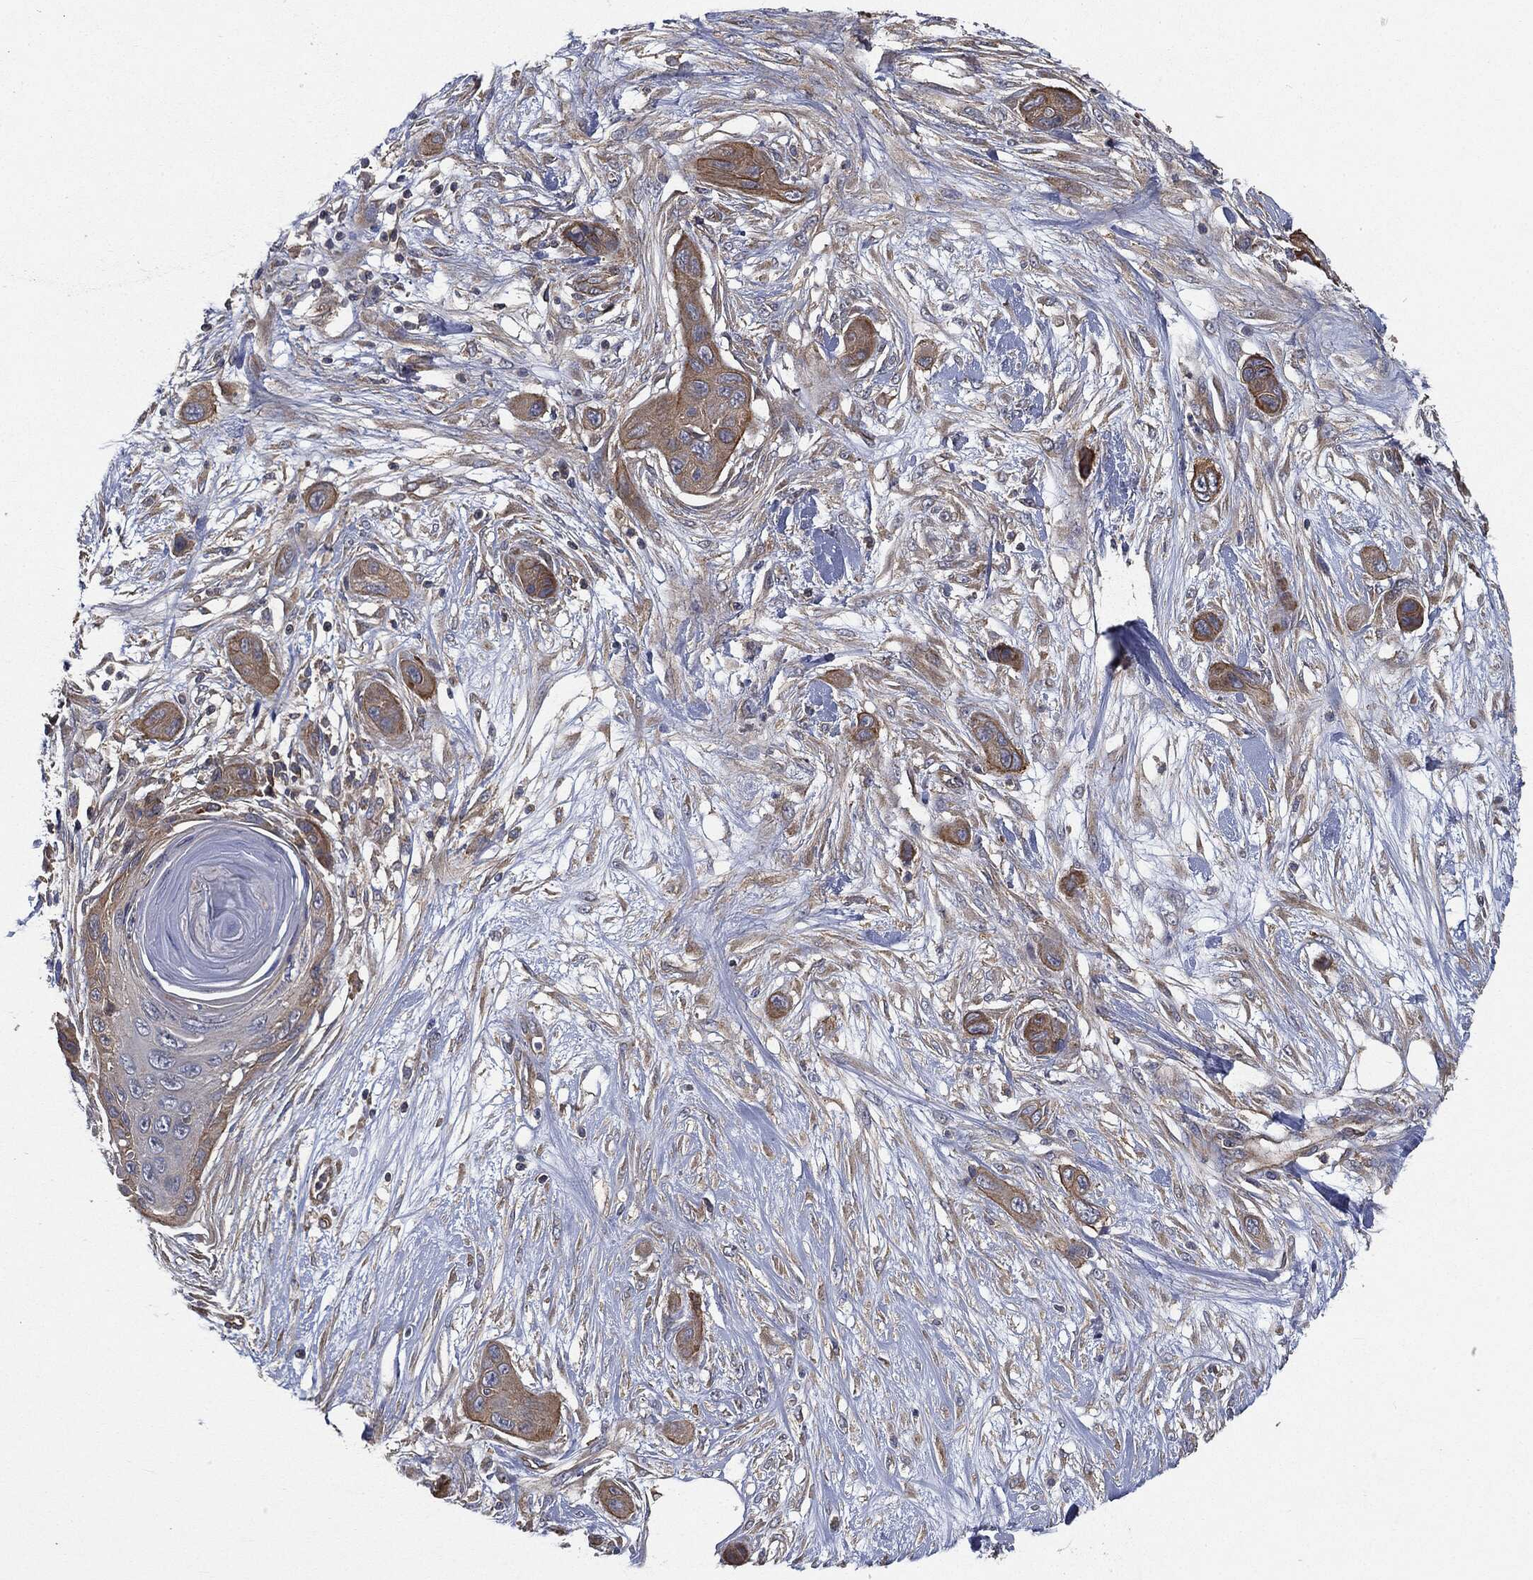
{"staining": {"intensity": "moderate", "quantity": ">75%", "location": "cytoplasmic/membranous"}, "tissue": "skin cancer", "cell_type": "Tumor cells", "image_type": "cancer", "snomed": [{"axis": "morphology", "description": "Squamous cell carcinoma, NOS"}, {"axis": "topography", "description": "Skin"}], "caption": "High-power microscopy captured an immunohistochemistry image of skin squamous cell carcinoma, revealing moderate cytoplasmic/membranous expression in approximately >75% of tumor cells.", "gene": "EPS15L1", "patient": {"sex": "male", "age": 79}}